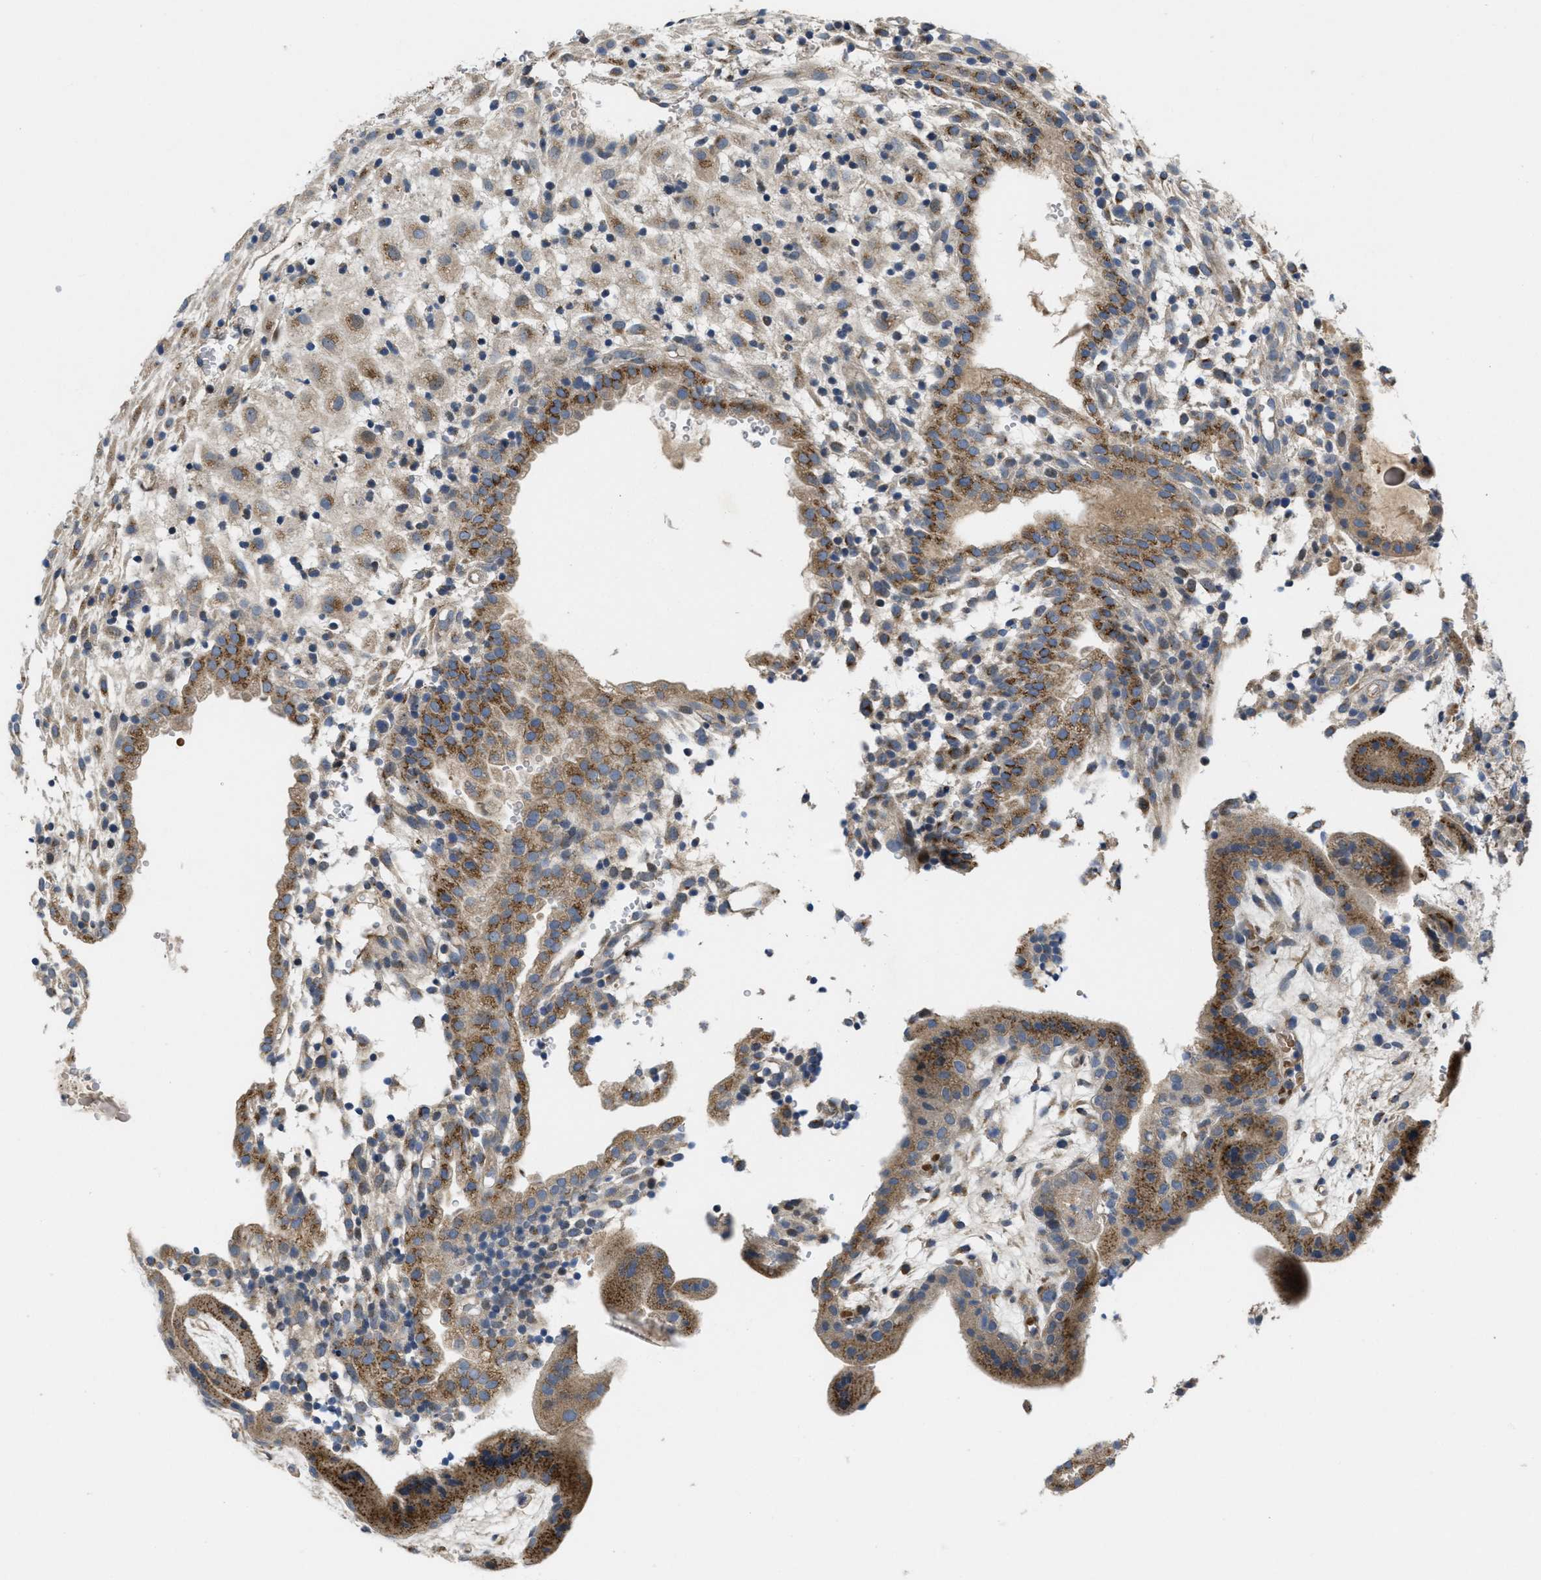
{"staining": {"intensity": "moderate", "quantity": ">75%", "location": "cytoplasmic/membranous"}, "tissue": "placenta", "cell_type": "Decidual cells", "image_type": "normal", "snomed": [{"axis": "morphology", "description": "Normal tissue, NOS"}, {"axis": "topography", "description": "Placenta"}], "caption": "Moderate cytoplasmic/membranous positivity is identified in about >75% of decidual cells in benign placenta. Ihc stains the protein of interest in brown and the nuclei are stained blue.", "gene": "ZNF70", "patient": {"sex": "female", "age": 18}}